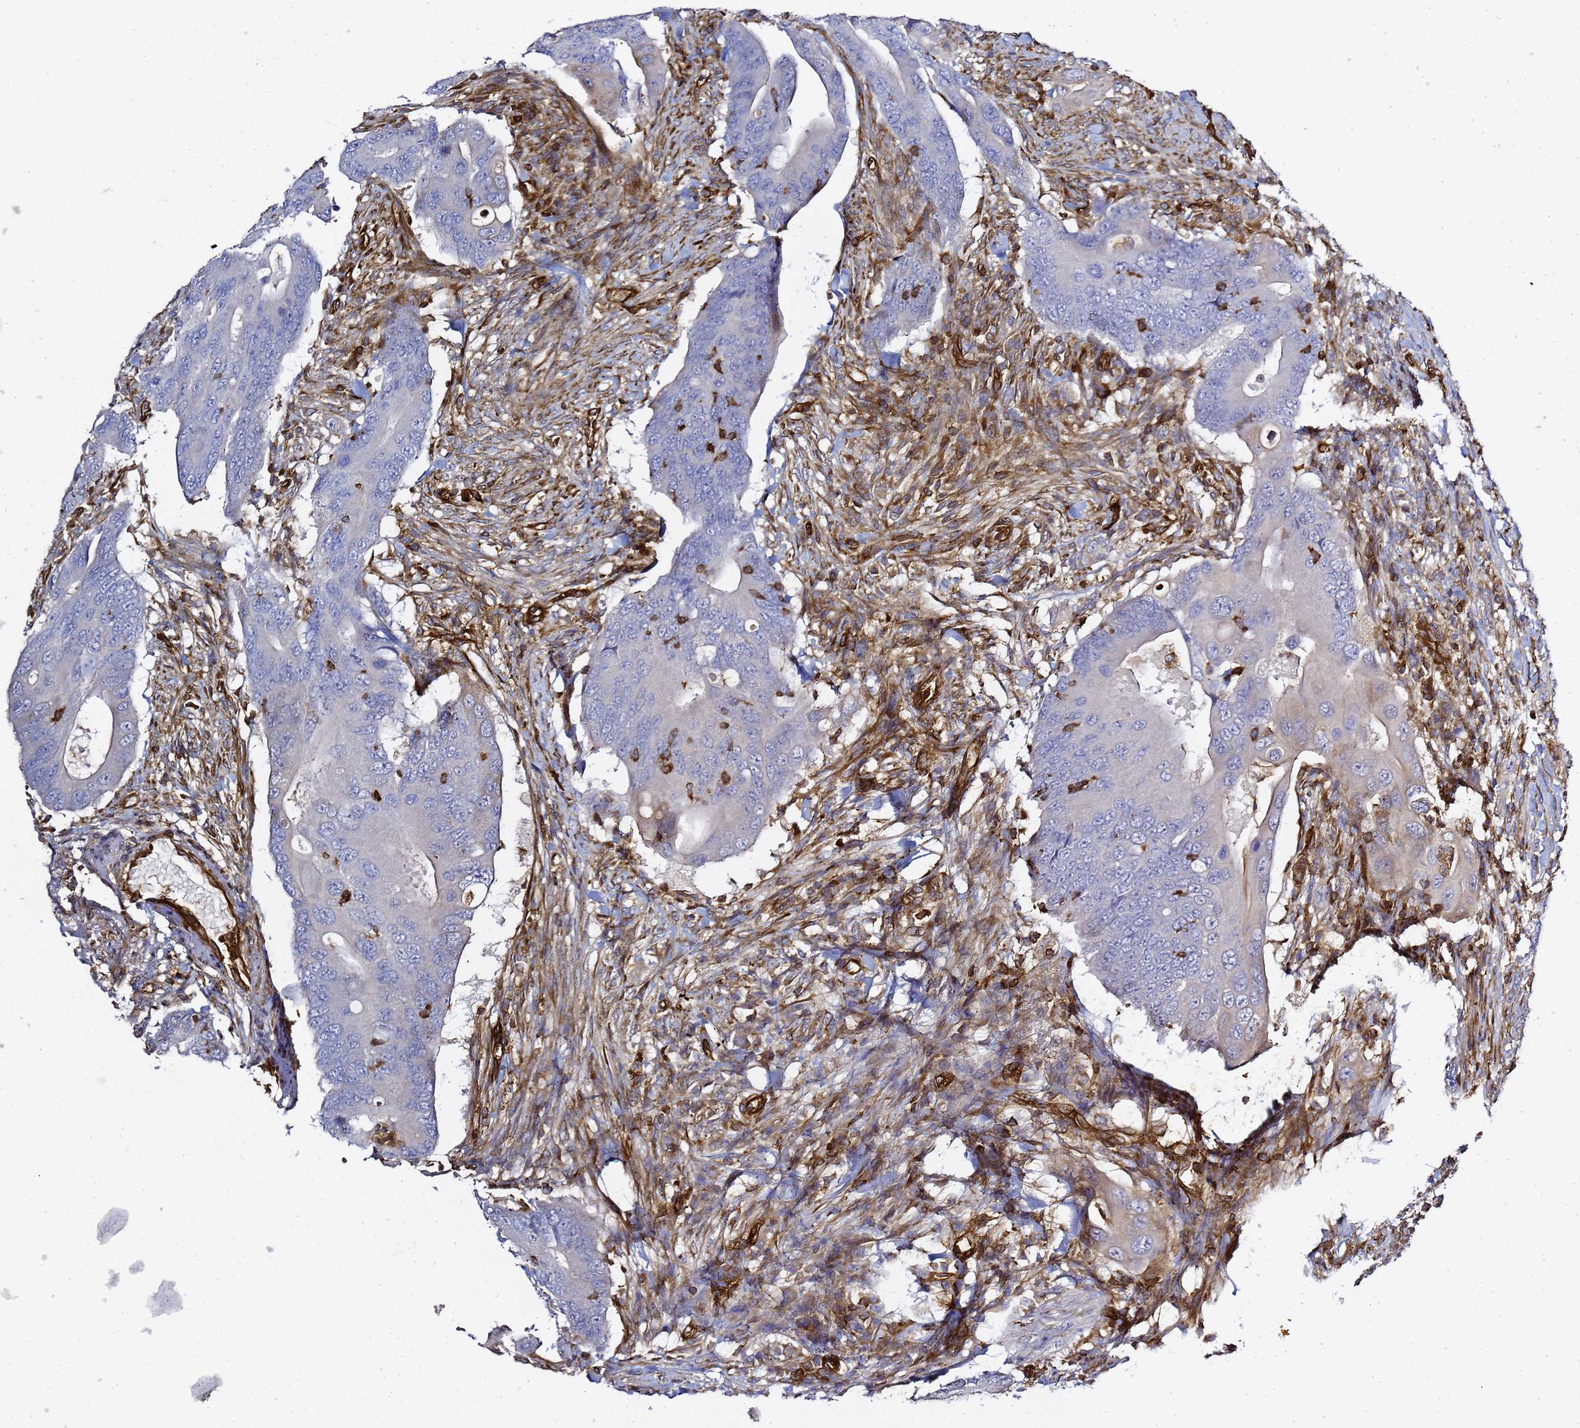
{"staining": {"intensity": "negative", "quantity": "none", "location": "none"}, "tissue": "colorectal cancer", "cell_type": "Tumor cells", "image_type": "cancer", "snomed": [{"axis": "morphology", "description": "Adenocarcinoma, NOS"}, {"axis": "topography", "description": "Colon"}], "caption": "There is no significant expression in tumor cells of colorectal cancer (adenocarcinoma).", "gene": "ZBTB8OS", "patient": {"sex": "male", "age": 71}}